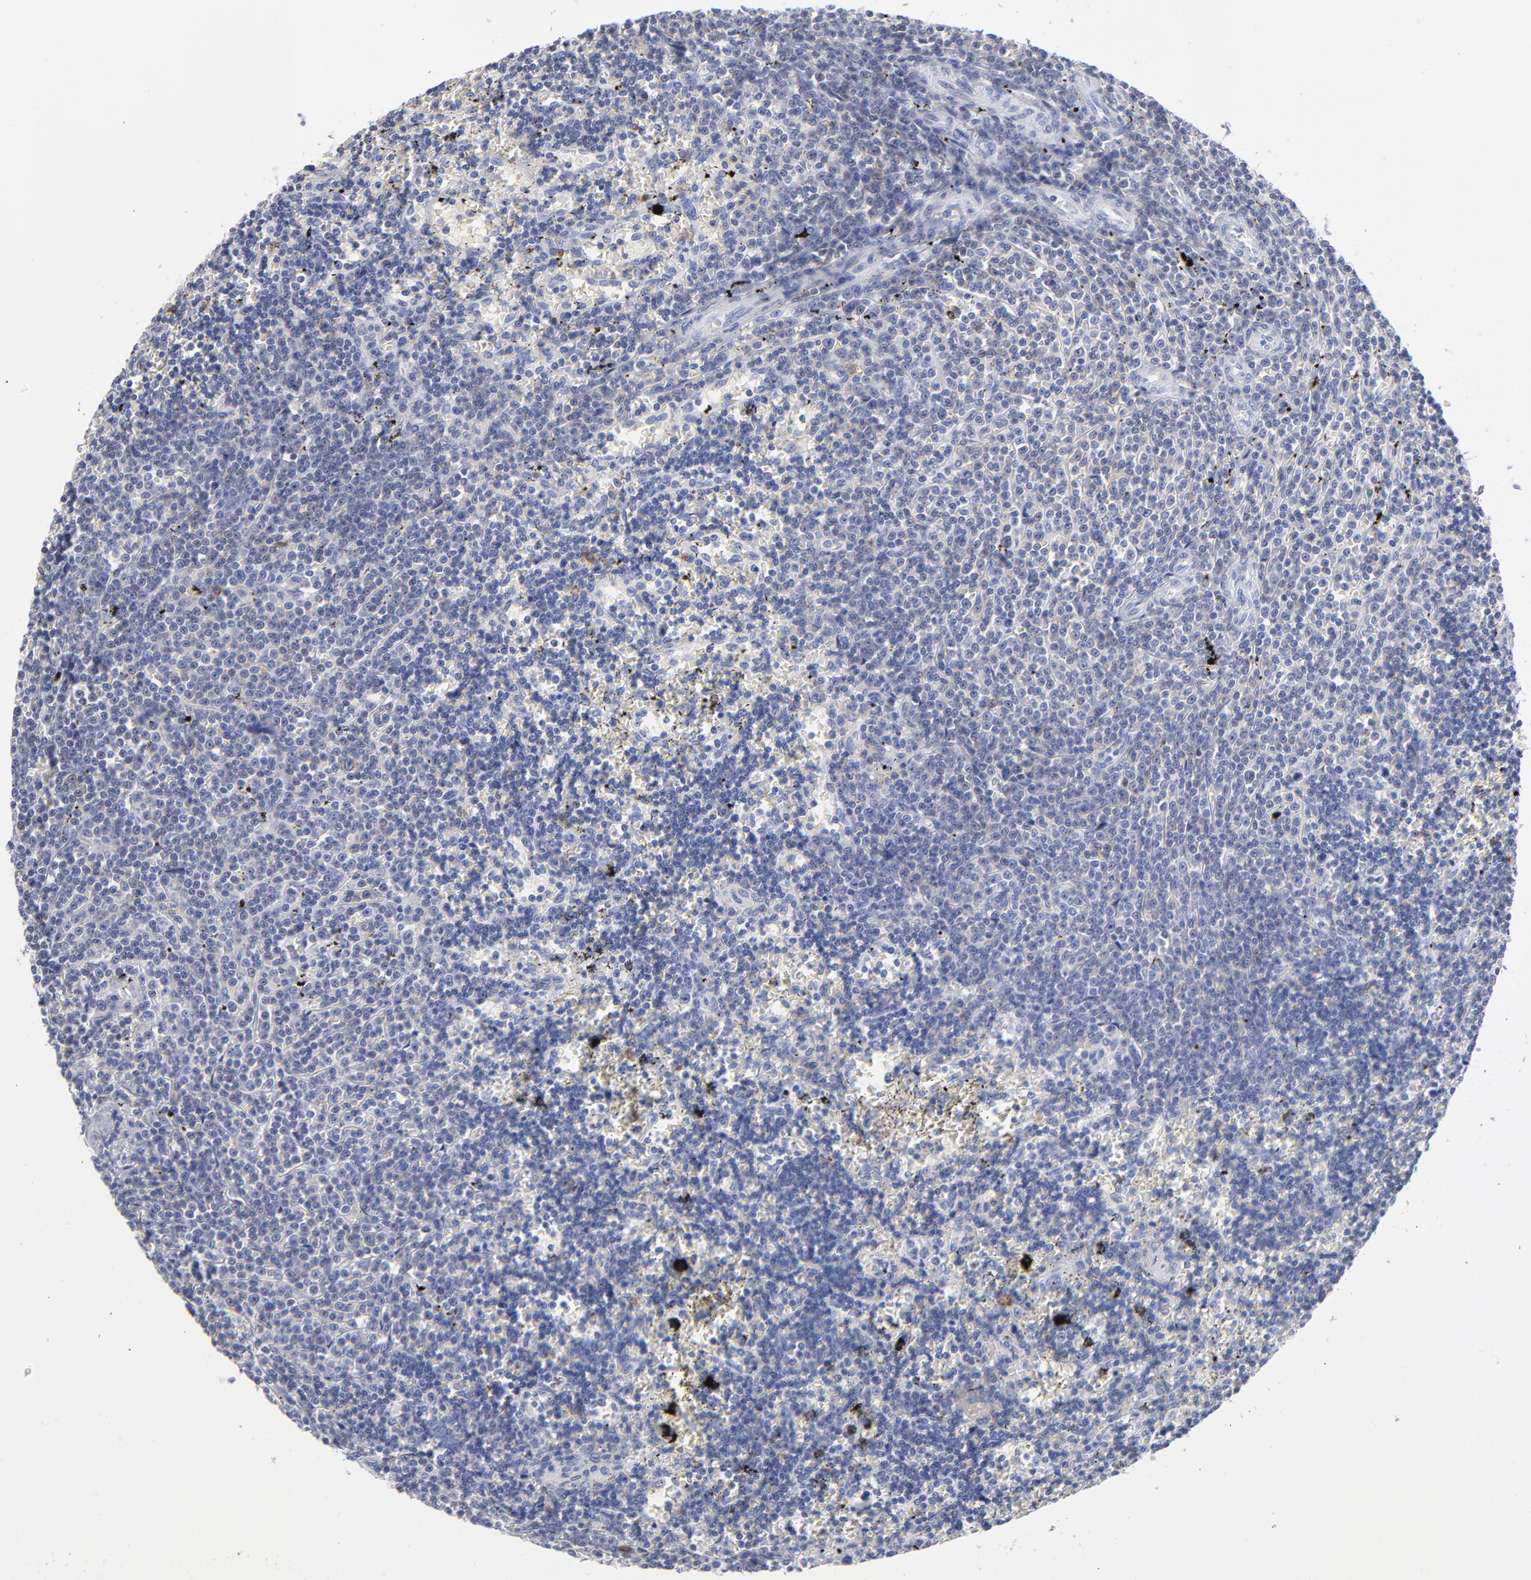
{"staining": {"intensity": "negative", "quantity": "none", "location": "none"}, "tissue": "lymphoma", "cell_type": "Tumor cells", "image_type": "cancer", "snomed": [{"axis": "morphology", "description": "Malignant lymphoma, non-Hodgkin's type, Low grade"}, {"axis": "topography", "description": "Spleen"}], "caption": "An IHC photomicrograph of lymphoma is shown. There is no staining in tumor cells of lymphoma.", "gene": "LAT2", "patient": {"sex": "male", "age": 60}}